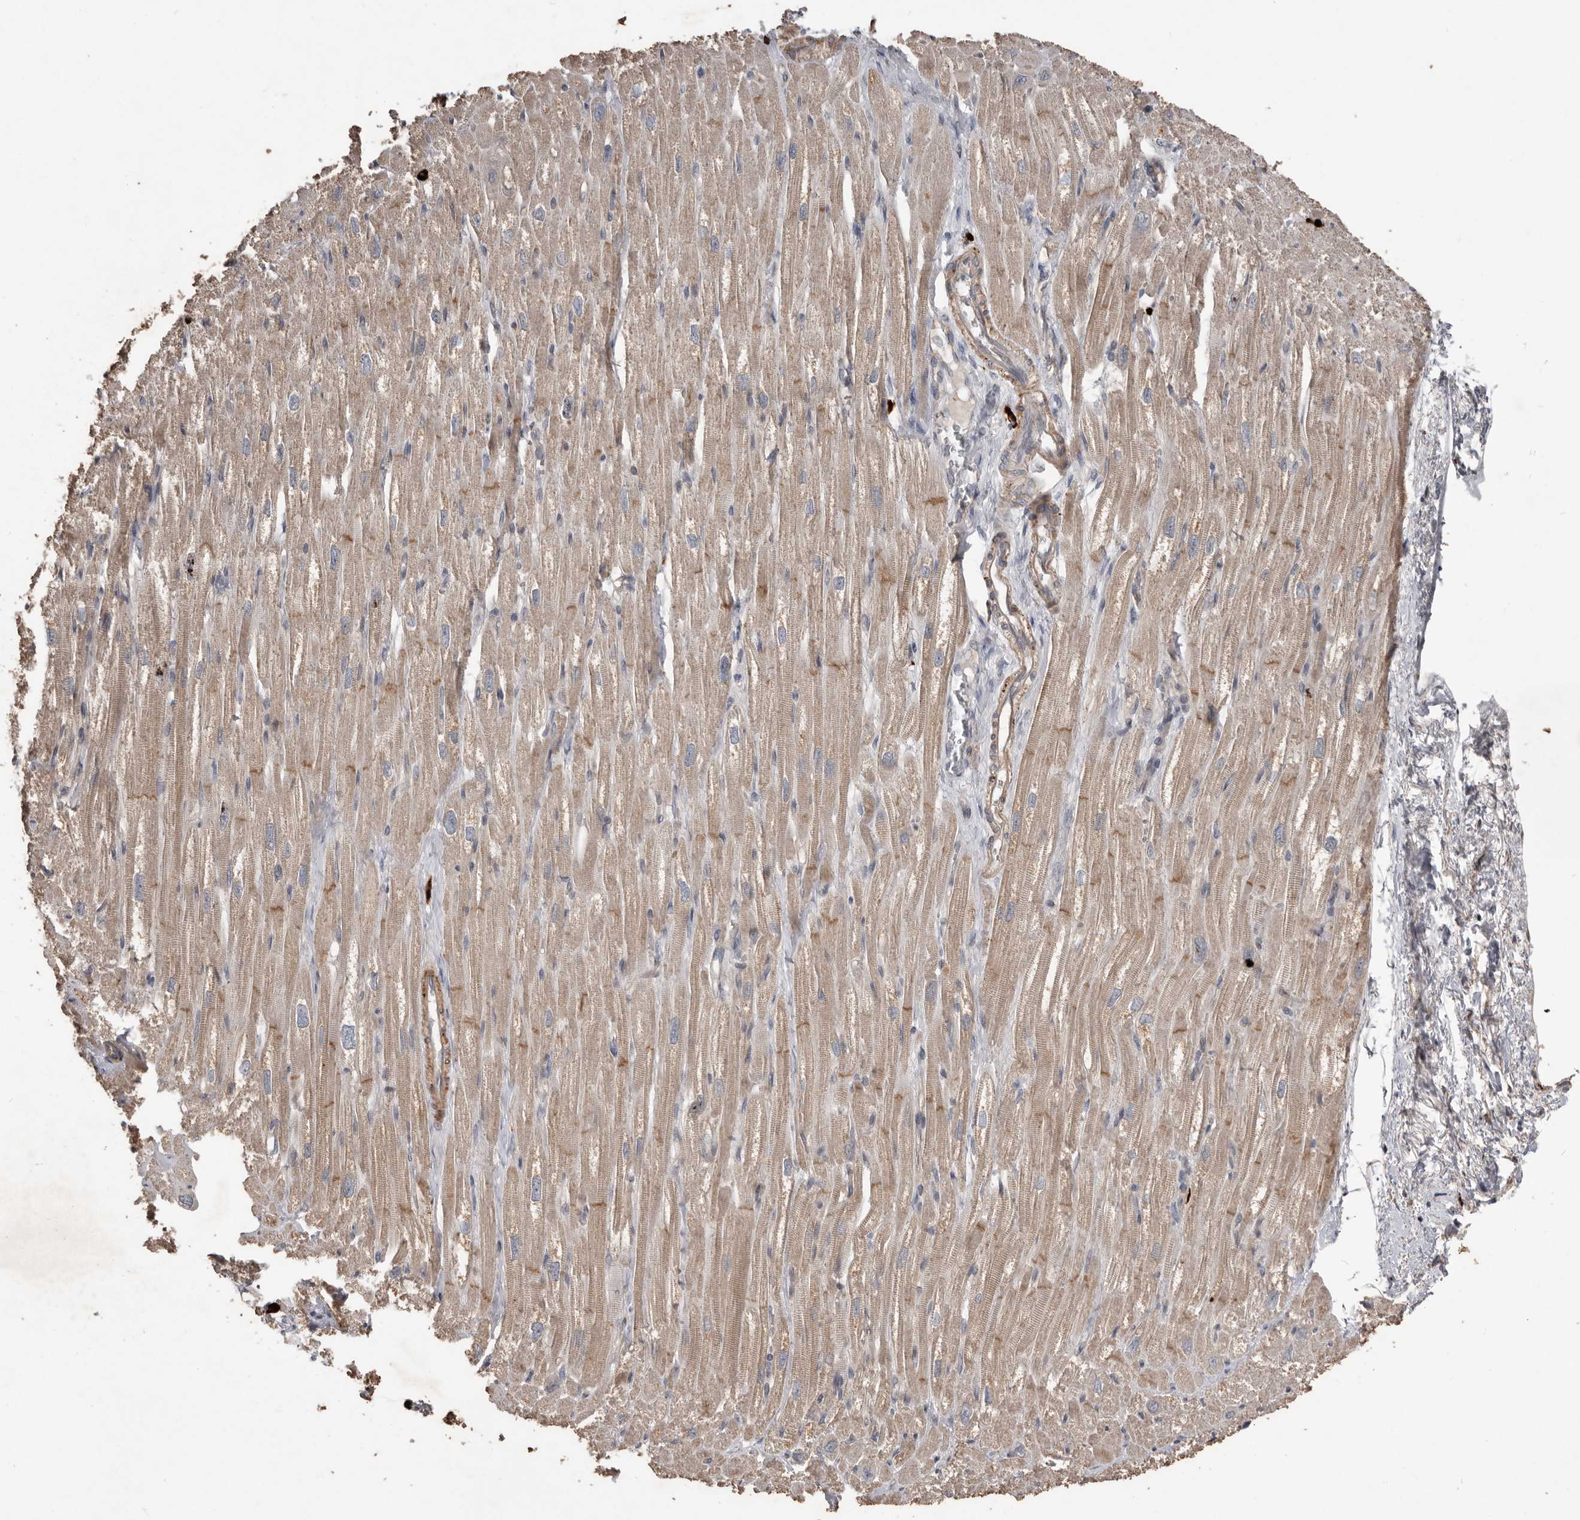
{"staining": {"intensity": "moderate", "quantity": "25%-75%", "location": "cytoplasmic/membranous"}, "tissue": "heart muscle", "cell_type": "Cardiomyocytes", "image_type": "normal", "snomed": [{"axis": "morphology", "description": "Normal tissue, NOS"}, {"axis": "topography", "description": "Heart"}], "caption": "A brown stain shows moderate cytoplasmic/membranous staining of a protein in cardiomyocytes of benign heart muscle. Nuclei are stained in blue.", "gene": "BAMBI", "patient": {"sex": "male", "age": 50}}